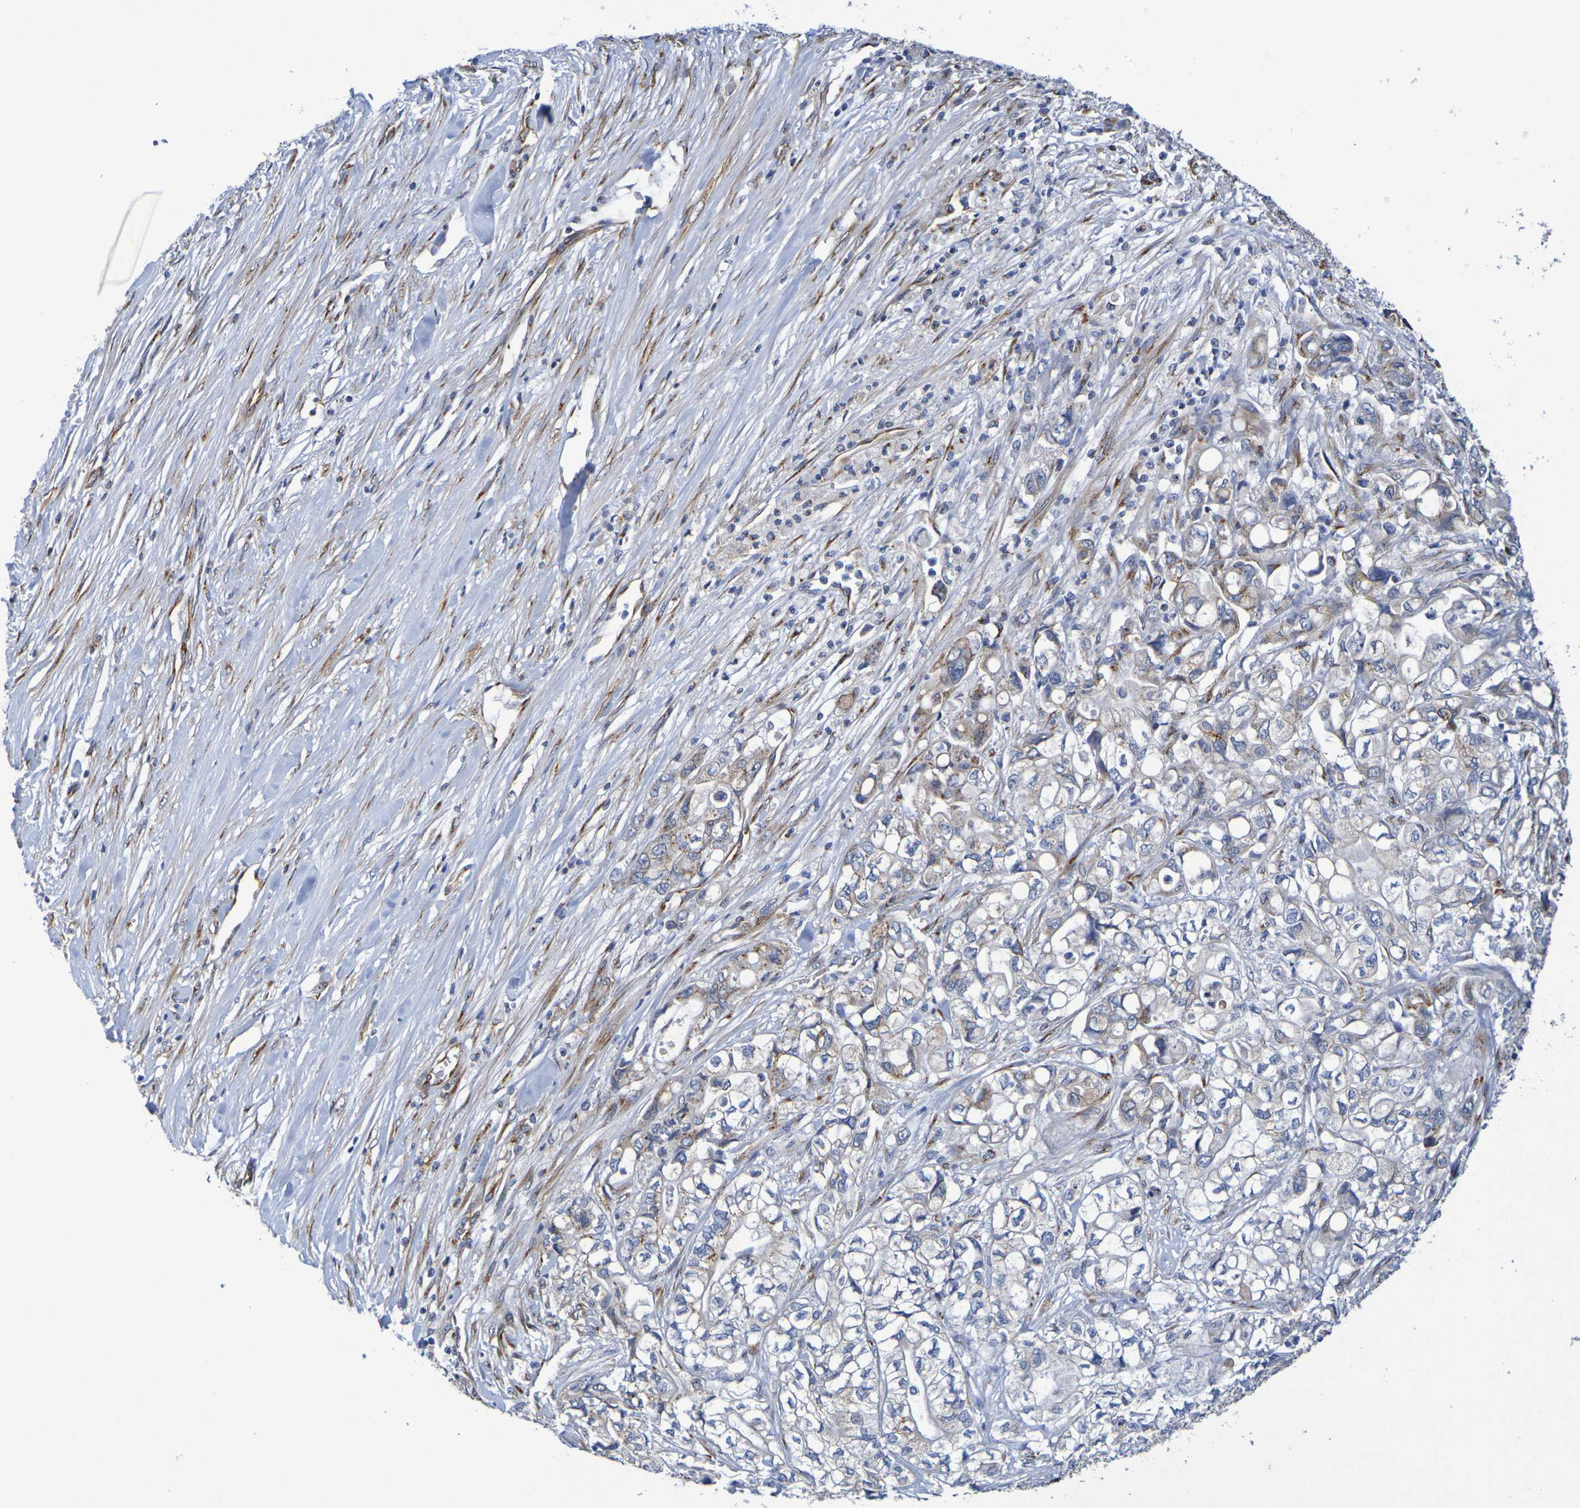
{"staining": {"intensity": "weak", "quantity": "<25%", "location": "cytoplasmic/membranous"}, "tissue": "pancreatic cancer", "cell_type": "Tumor cells", "image_type": "cancer", "snomed": [{"axis": "morphology", "description": "Adenocarcinoma, NOS"}, {"axis": "topography", "description": "Pancreas"}], "caption": "An immunohistochemistry micrograph of pancreatic adenocarcinoma is shown. There is no staining in tumor cells of pancreatic adenocarcinoma.", "gene": "DCP2", "patient": {"sex": "male", "age": 79}}